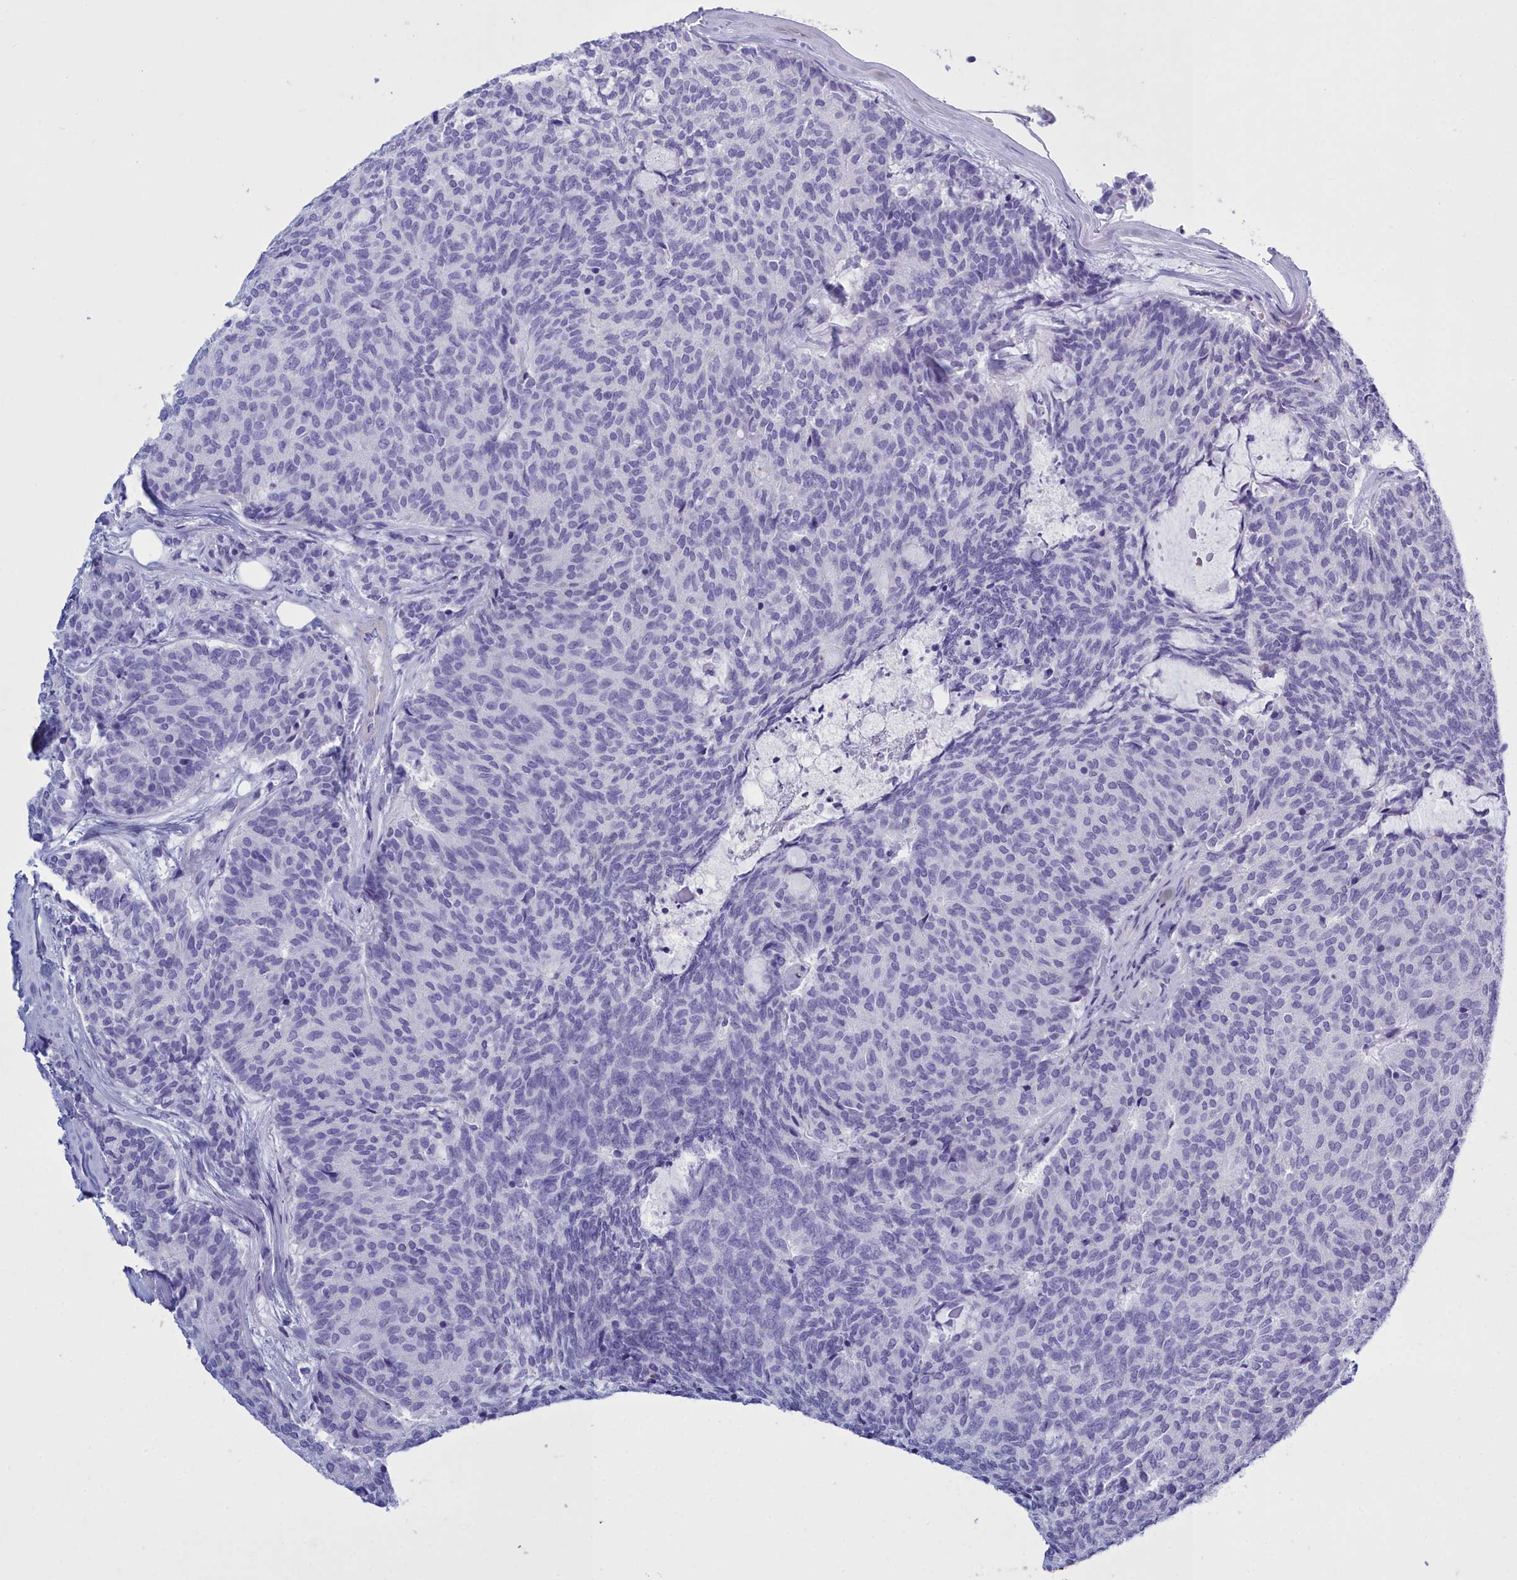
{"staining": {"intensity": "negative", "quantity": "none", "location": "none"}, "tissue": "carcinoid", "cell_type": "Tumor cells", "image_type": "cancer", "snomed": [{"axis": "morphology", "description": "Carcinoid, malignant, NOS"}, {"axis": "topography", "description": "Pancreas"}], "caption": "Immunohistochemistry (IHC) of carcinoid (malignant) displays no staining in tumor cells. (Stains: DAB IHC with hematoxylin counter stain, Microscopy: brightfield microscopy at high magnification).", "gene": "TMEM97", "patient": {"sex": "female", "age": 54}}